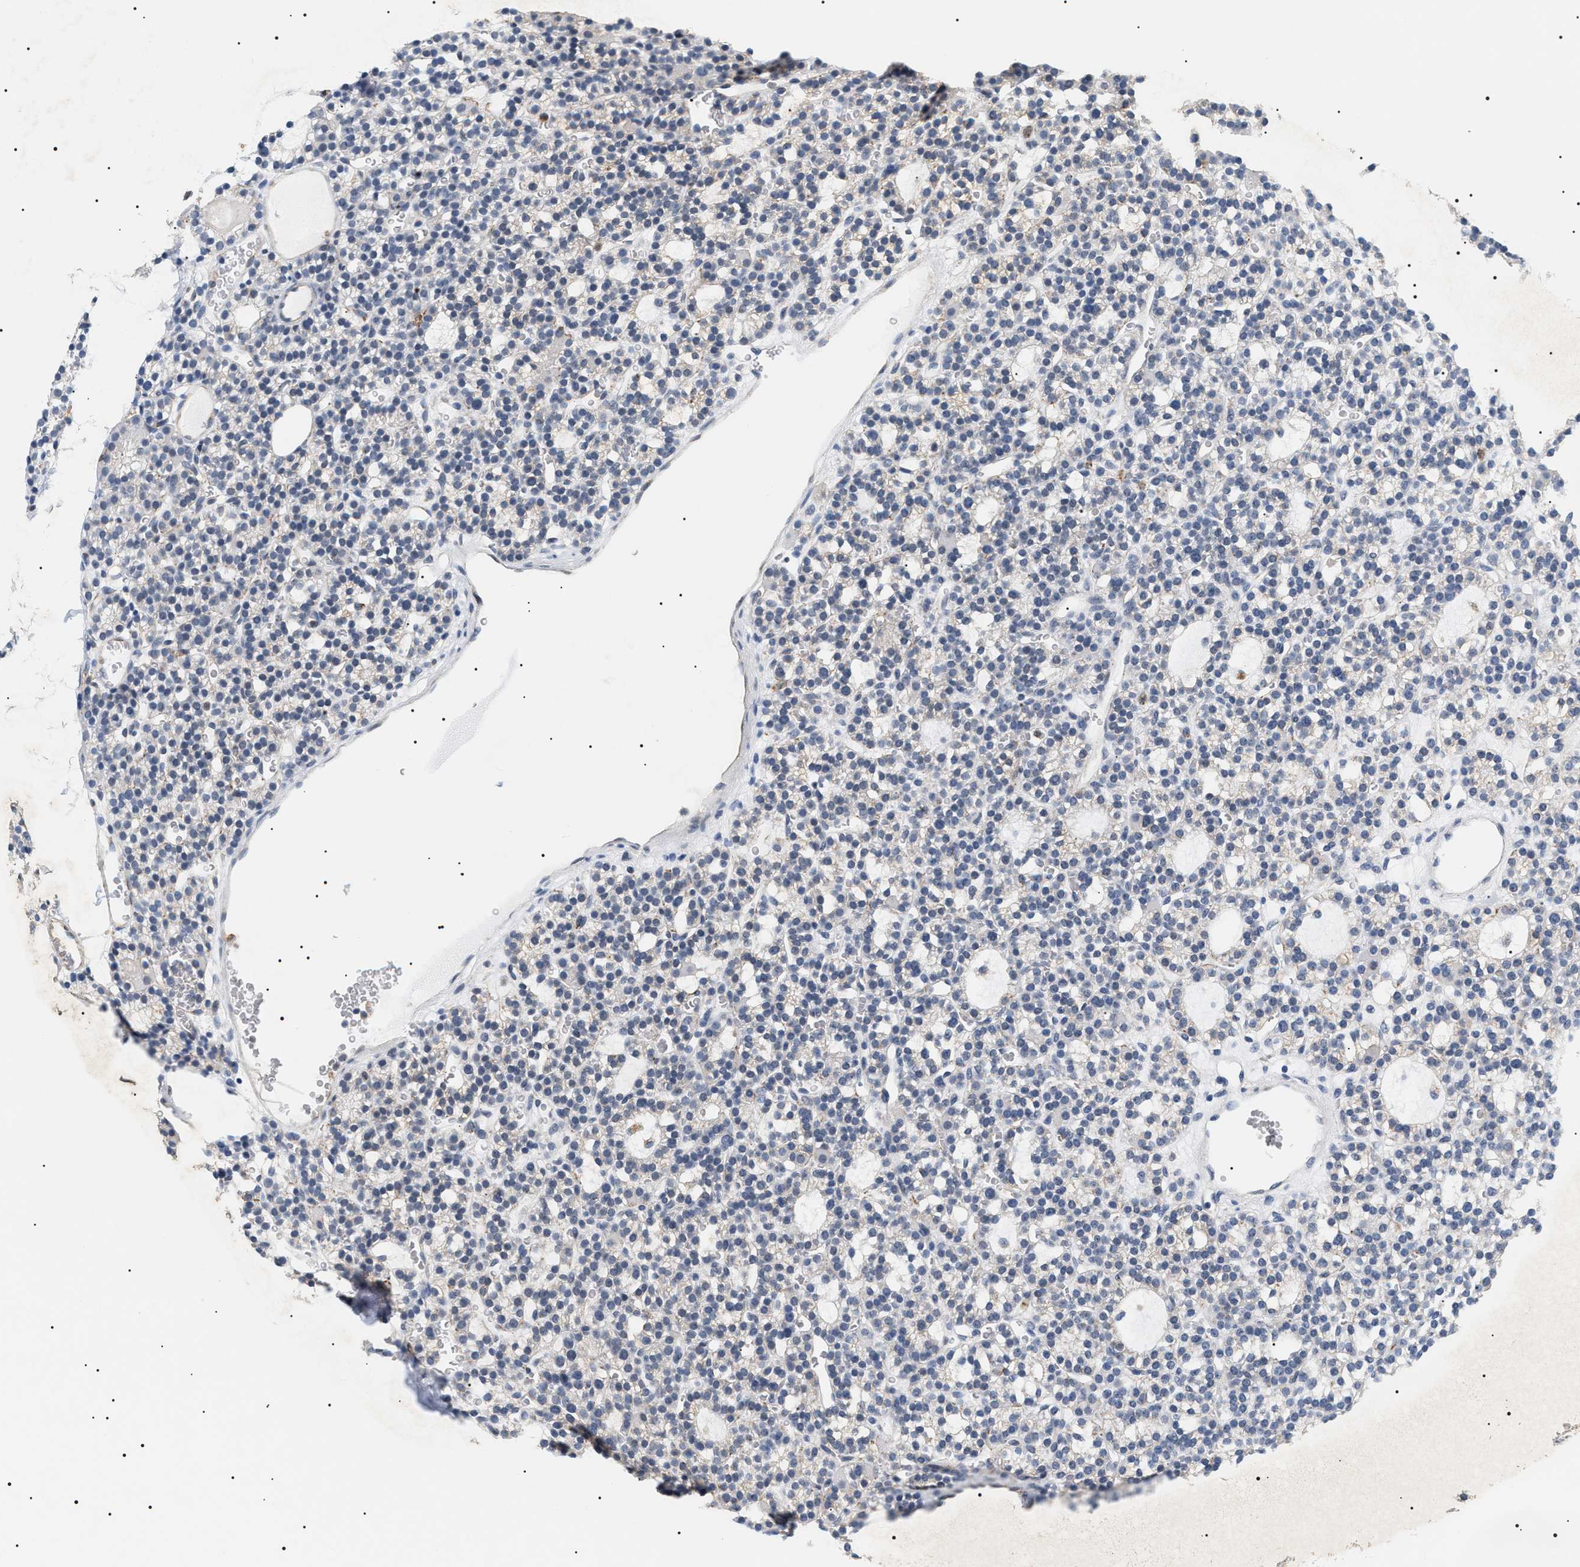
{"staining": {"intensity": "negative", "quantity": "none", "location": "none"}, "tissue": "parathyroid gland", "cell_type": "Glandular cells", "image_type": "normal", "snomed": [{"axis": "morphology", "description": "Normal tissue, NOS"}, {"axis": "morphology", "description": "Adenoma, NOS"}, {"axis": "topography", "description": "Parathyroid gland"}], "caption": "Parathyroid gland was stained to show a protein in brown. There is no significant positivity in glandular cells.", "gene": "HSD17B11", "patient": {"sex": "female", "age": 58}}